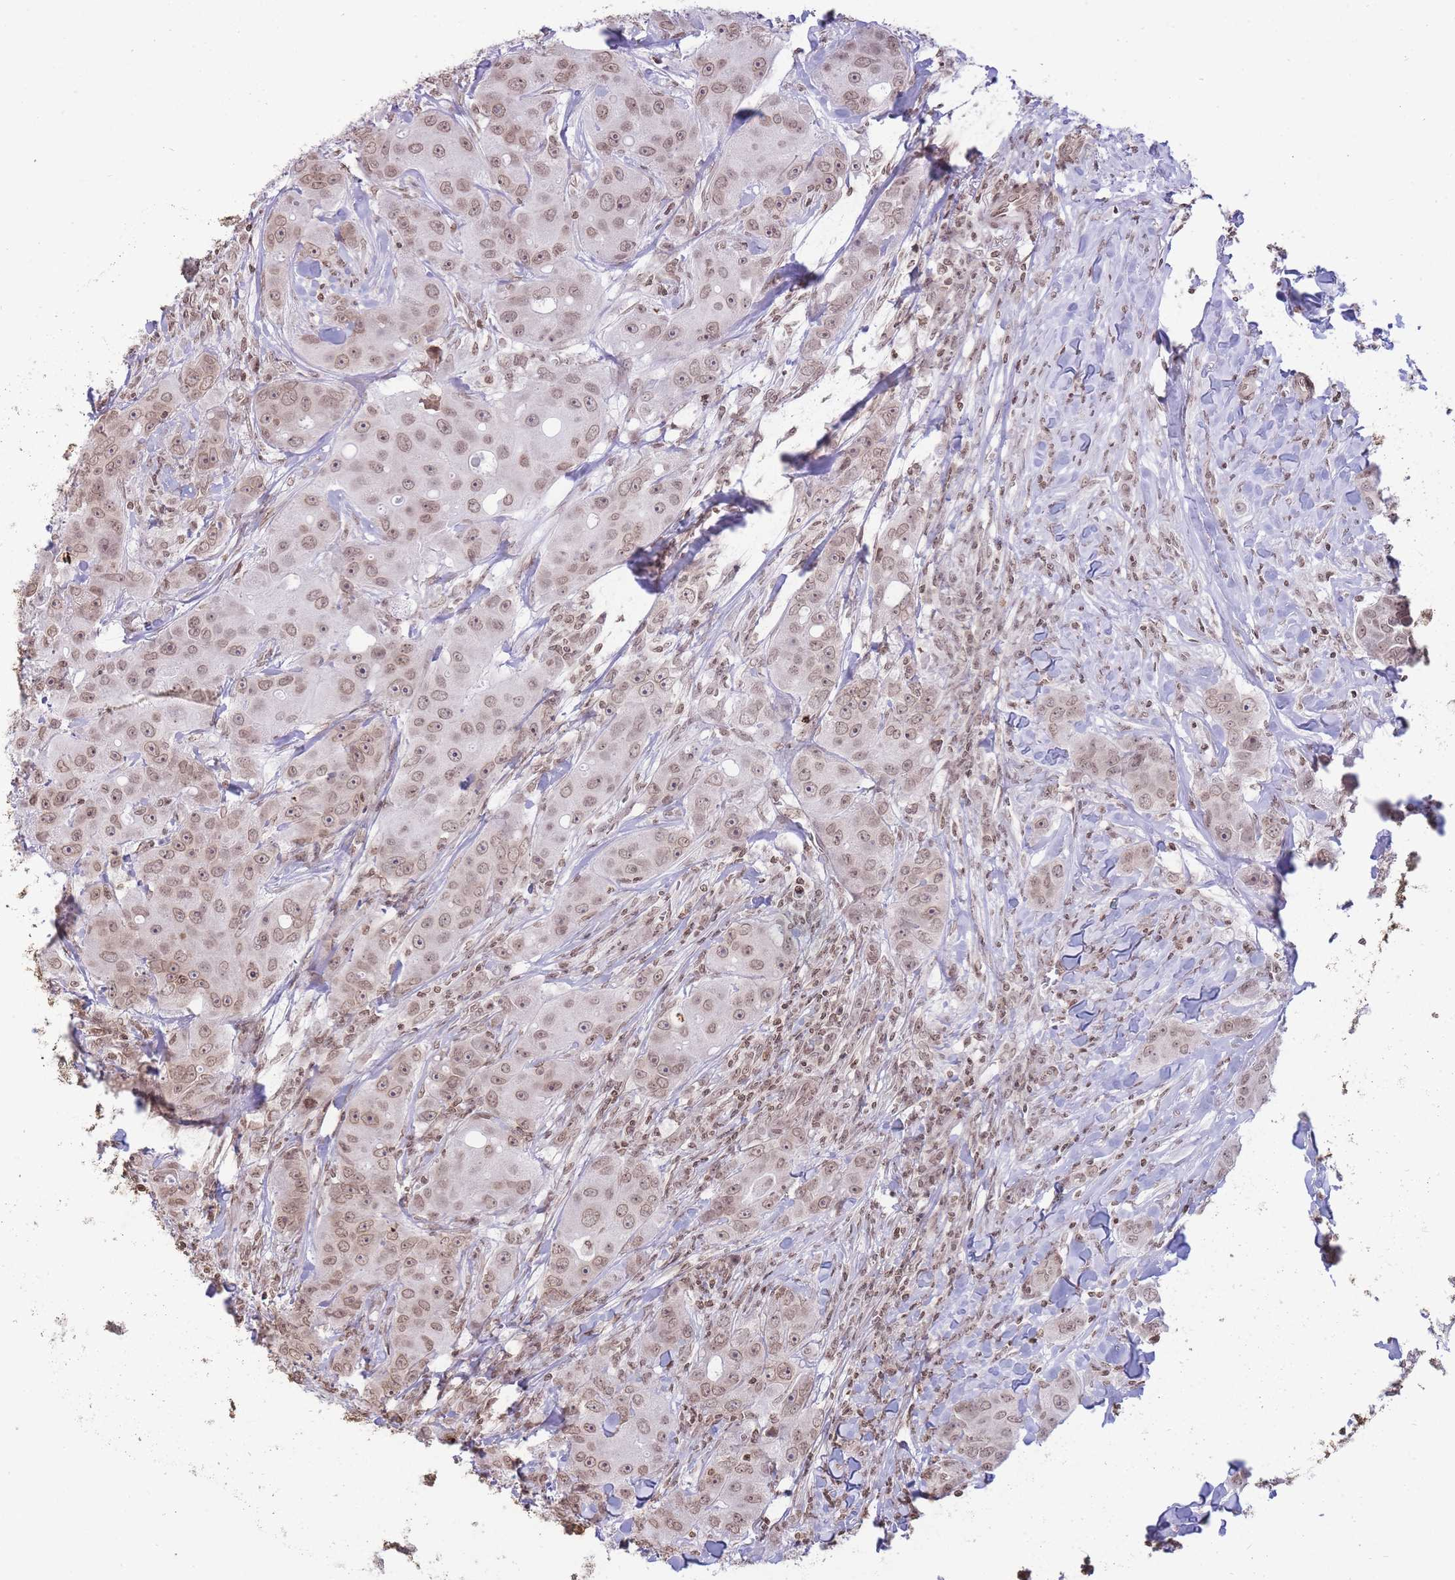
{"staining": {"intensity": "moderate", "quantity": ">75%", "location": "nuclear"}, "tissue": "breast cancer", "cell_type": "Tumor cells", "image_type": "cancer", "snomed": [{"axis": "morphology", "description": "Duct carcinoma"}, {"axis": "topography", "description": "Breast"}], "caption": "Immunohistochemical staining of invasive ductal carcinoma (breast) displays moderate nuclear protein staining in approximately >75% of tumor cells.", "gene": "SHISAL1", "patient": {"sex": "female", "age": 43}}